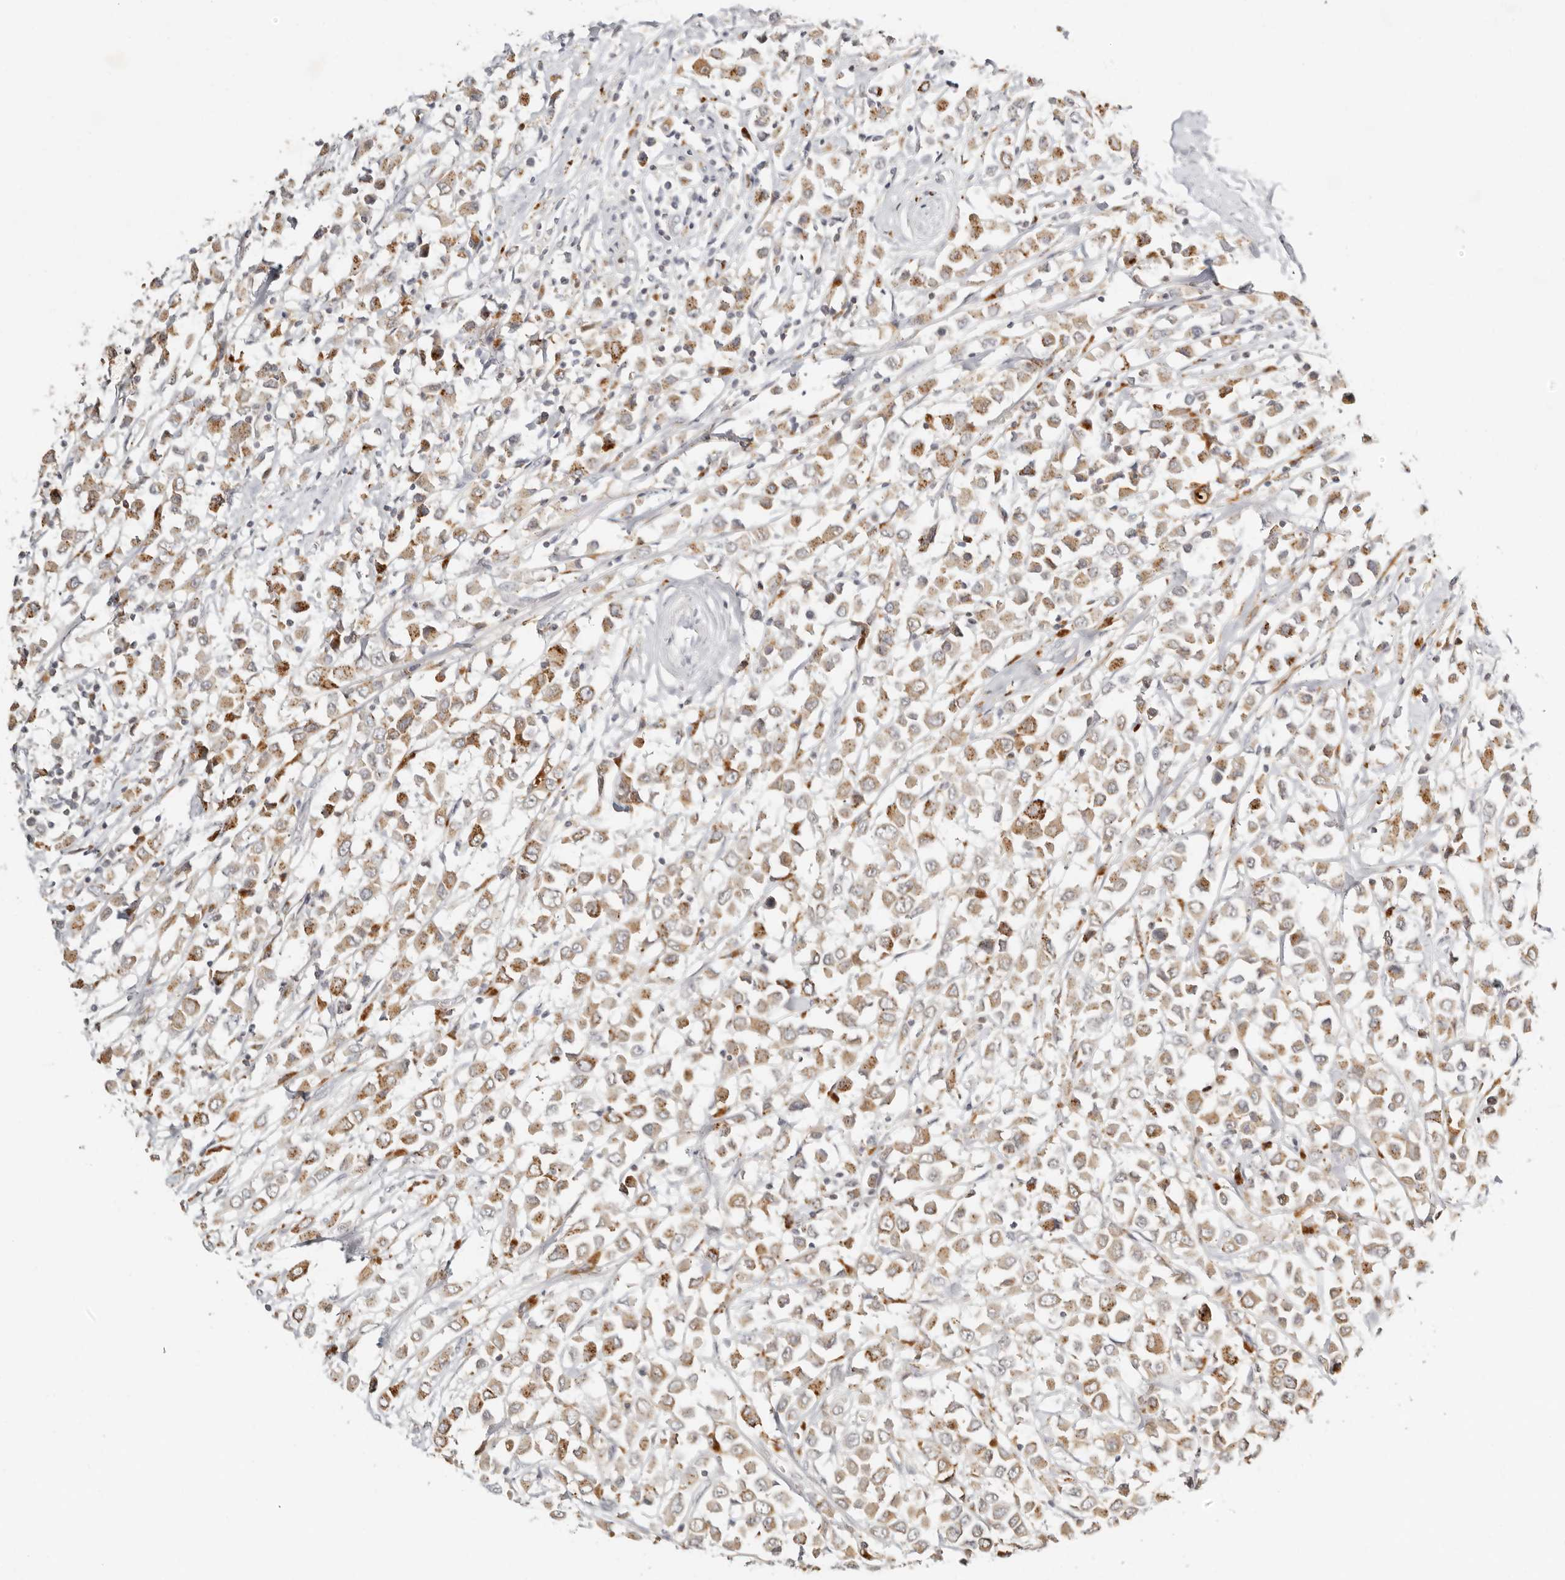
{"staining": {"intensity": "moderate", "quantity": ">75%", "location": "cytoplasmic/membranous"}, "tissue": "breast cancer", "cell_type": "Tumor cells", "image_type": "cancer", "snomed": [{"axis": "morphology", "description": "Duct carcinoma"}, {"axis": "topography", "description": "Breast"}], "caption": "Immunohistochemistry (IHC) (DAB) staining of human breast cancer exhibits moderate cytoplasmic/membranous protein staining in about >75% of tumor cells. Using DAB (3,3'-diaminobenzidine) (brown) and hematoxylin (blue) stains, captured at high magnification using brightfield microscopy.", "gene": "RNASET2", "patient": {"sex": "female", "age": 61}}